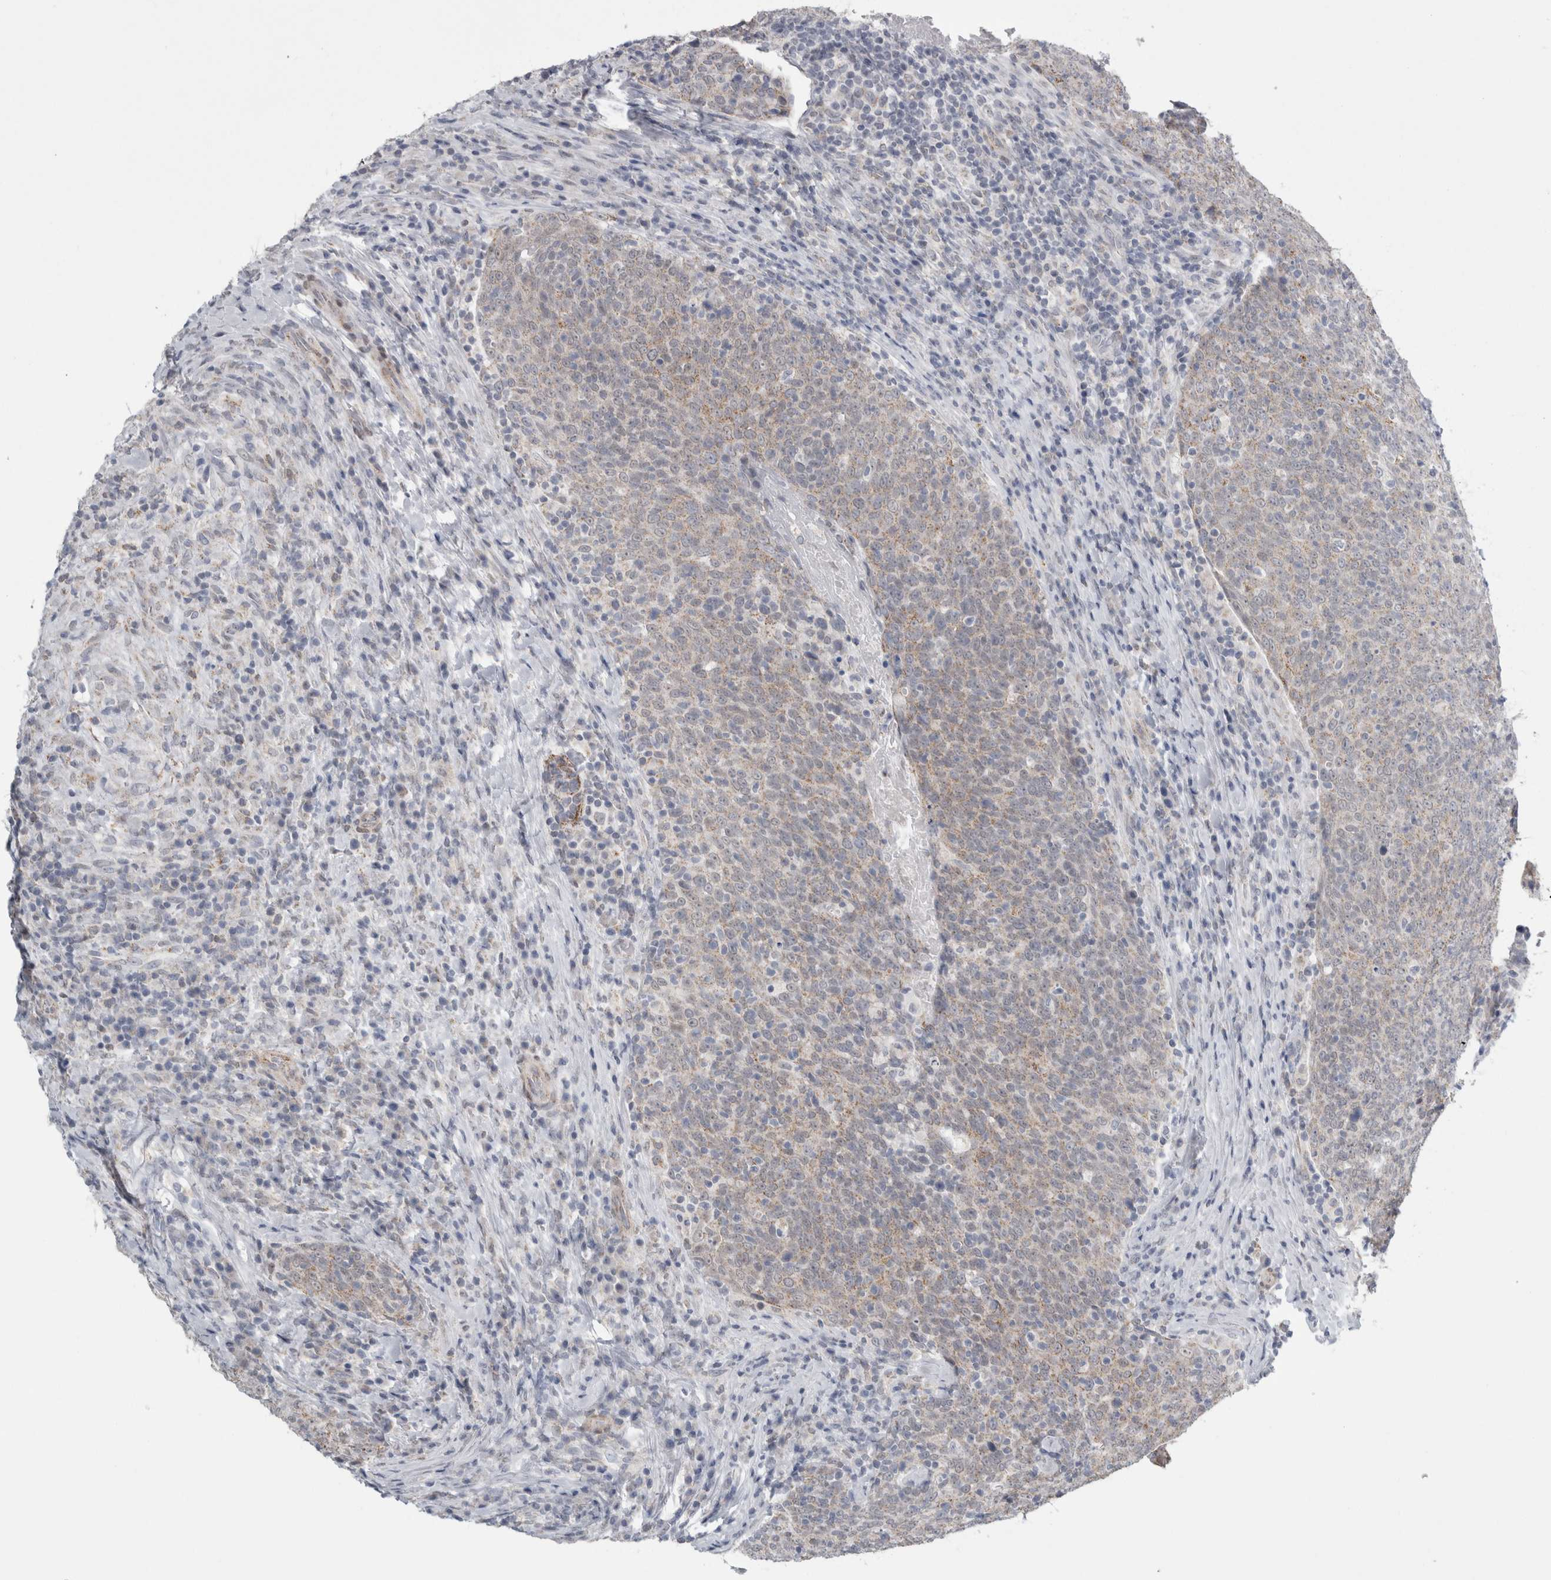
{"staining": {"intensity": "weak", "quantity": ">75%", "location": "cytoplasmic/membranous"}, "tissue": "head and neck cancer", "cell_type": "Tumor cells", "image_type": "cancer", "snomed": [{"axis": "morphology", "description": "Squamous cell carcinoma, NOS"}, {"axis": "morphology", "description": "Squamous cell carcinoma, metastatic, NOS"}, {"axis": "topography", "description": "Lymph node"}, {"axis": "topography", "description": "Head-Neck"}], "caption": "A high-resolution histopathology image shows immunohistochemistry (IHC) staining of metastatic squamous cell carcinoma (head and neck), which demonstrates weak cytoplasmic/membranous positivity in approximately >75% of tumor cells.", "gene": "PLIN1", "patient": {"sex": "male", "age": 62}}